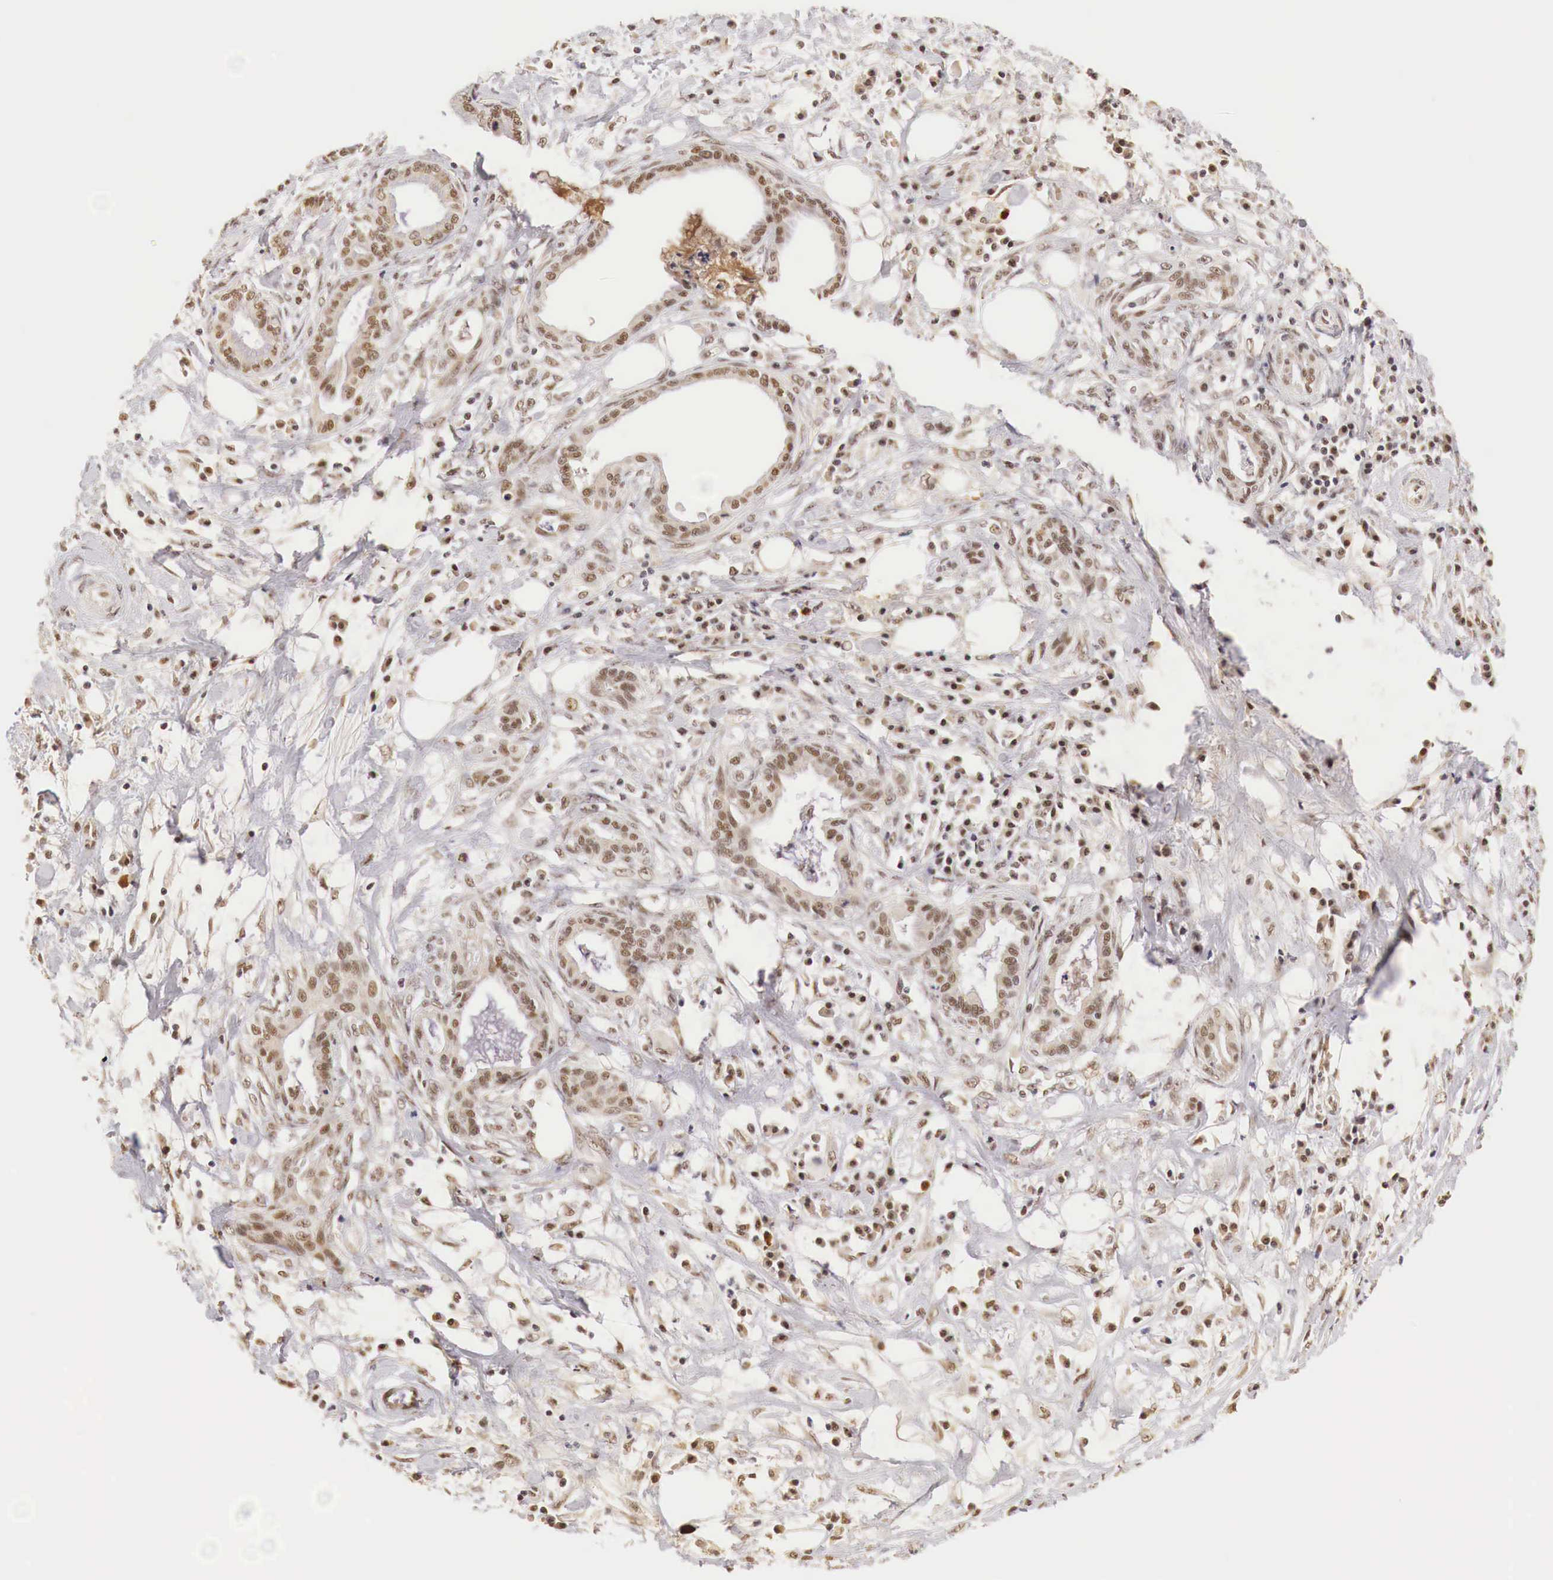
{"staining": {"intensity": "weak", "quantity": ">75%", "location": "cytoplasmic/membranous,nuclear"}, "tissue": "pancreatic cancer", "cell_type": "Tumor cells", "image_type": "cancer", "snomed": [{"axis": "morphology", "description": "Adenocarcinoma, NOS"}, {"axis": "topography", "description": "Pancreas"}], "caption": "Weak cytoplasmic/membranous and nuclear protein staining is identified in approximately >75% of tumor cells in pancreatic cancer (adenocarcinoma).", "gene": "GPKOW", "patient": {"sex": "female", "age": 64}}